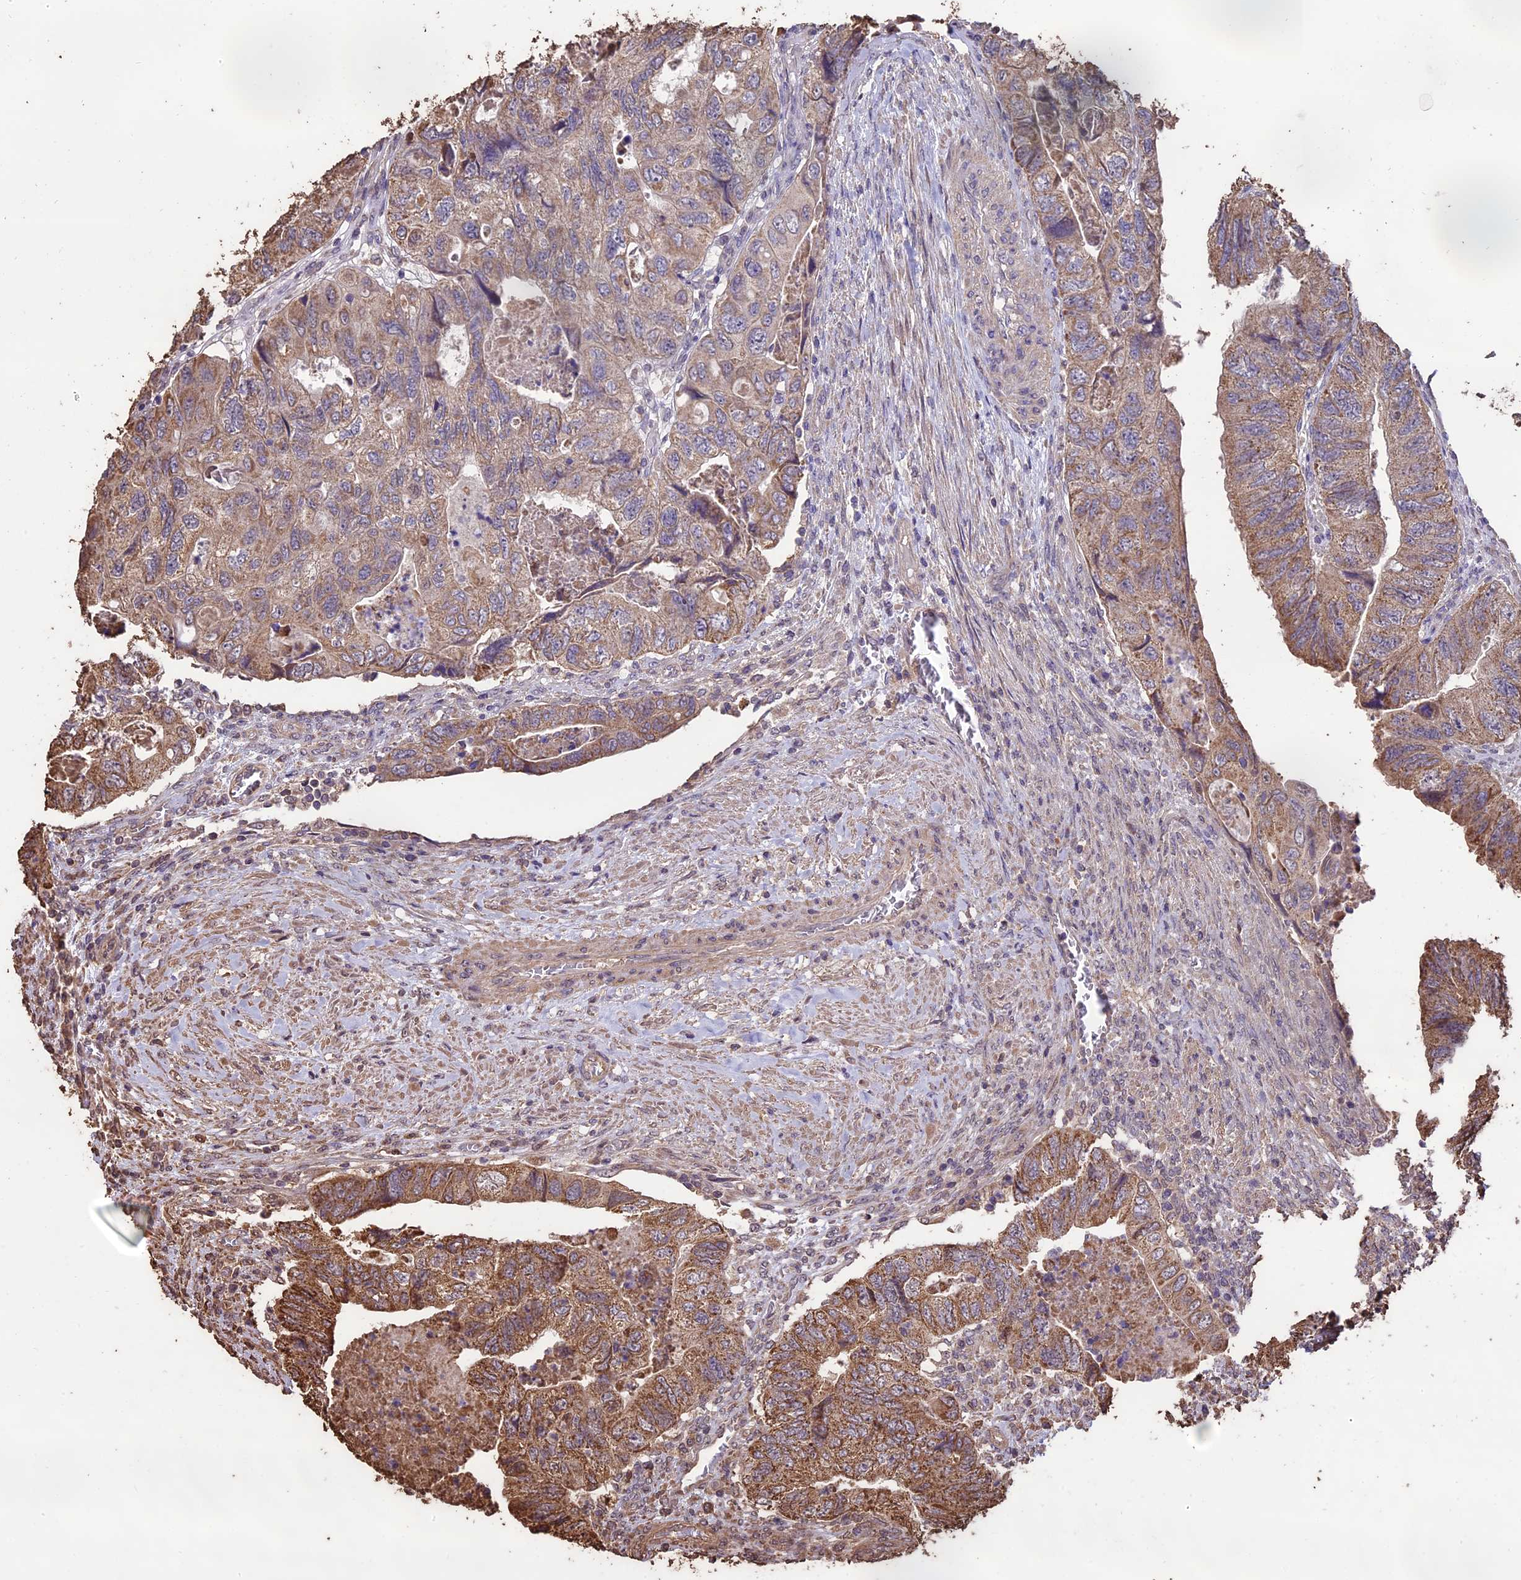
{"staining": {"intensity": "moderate", "quantity": "25%-75%", "location": "cytoplasmic/membranous"}, "tissue": "colorectal cancer", "cell_type": "Tumor cells", "image_type": "cancer", "snomed": [{"axis": "morphology", "description": "Adenocarcinoma, NOS"}, {"axis": "topography", "description": "Rectum"}], "caption": "Human adenocarcinoma (colorectal) stained with a brown dye displays moderate cytoplasmic/membranous positive expression in about 25%-75% of tumor cells.", "gene": "PGPEP1L", "patient": {"sex": "male", "age": 63}}